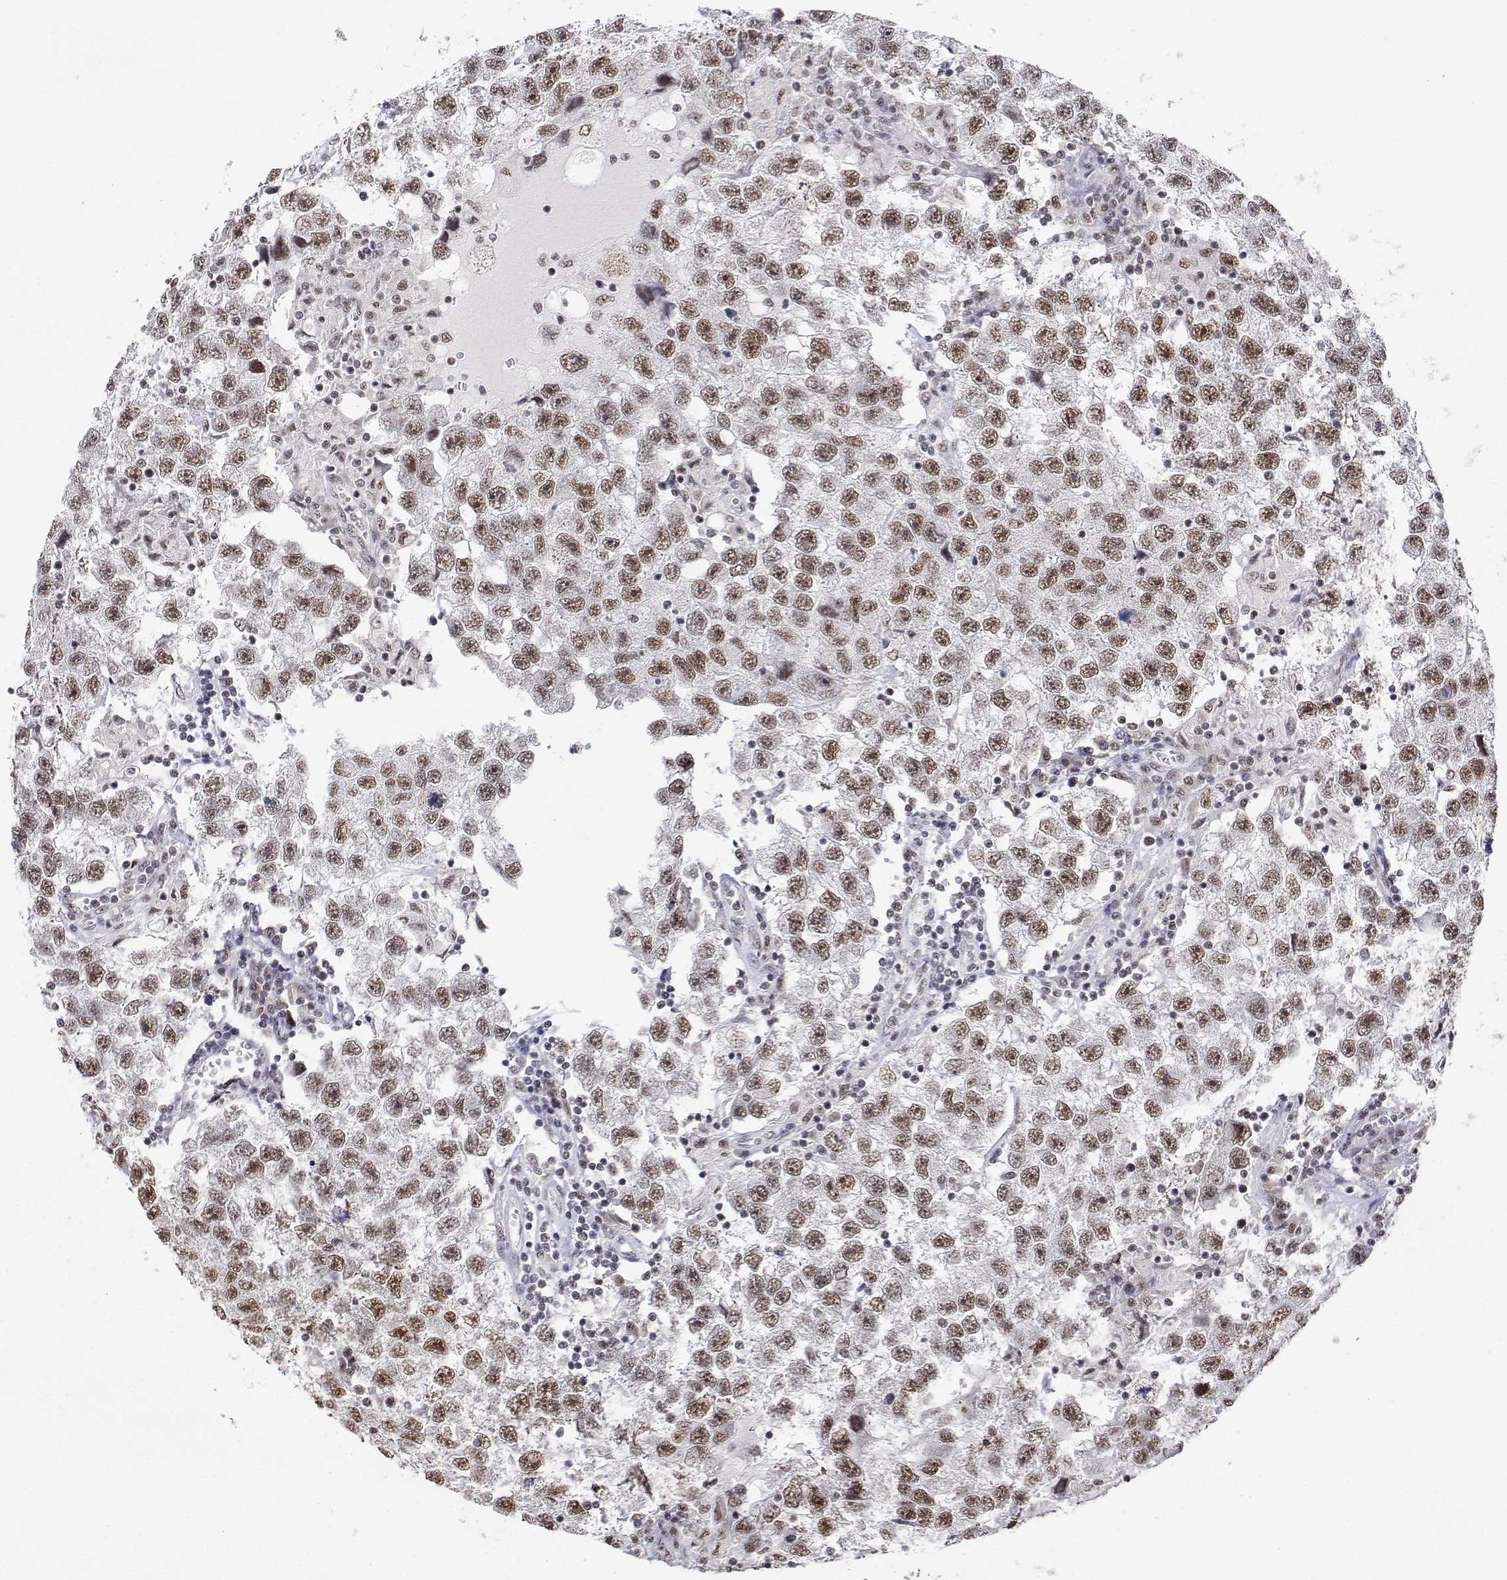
{"staining": {"intensity": "moderate", "quantity": ">75%", "location": "nuclear"}, "tissue": "testis cancer", "cell_type": "Tumor cells", "image_type": "cancer", "snomed": [{"axis": "morphology", "description": "Seminoma, NOS"}, {"axis": "topography", "description": "Testis"}], "caption": "Protein expression analysis of seminoma (testis) reveals moderate nuclear expression in about >75% of tumor cells.", "gene": "ADAR", "patient": {"sex": "male", "age": 26}}